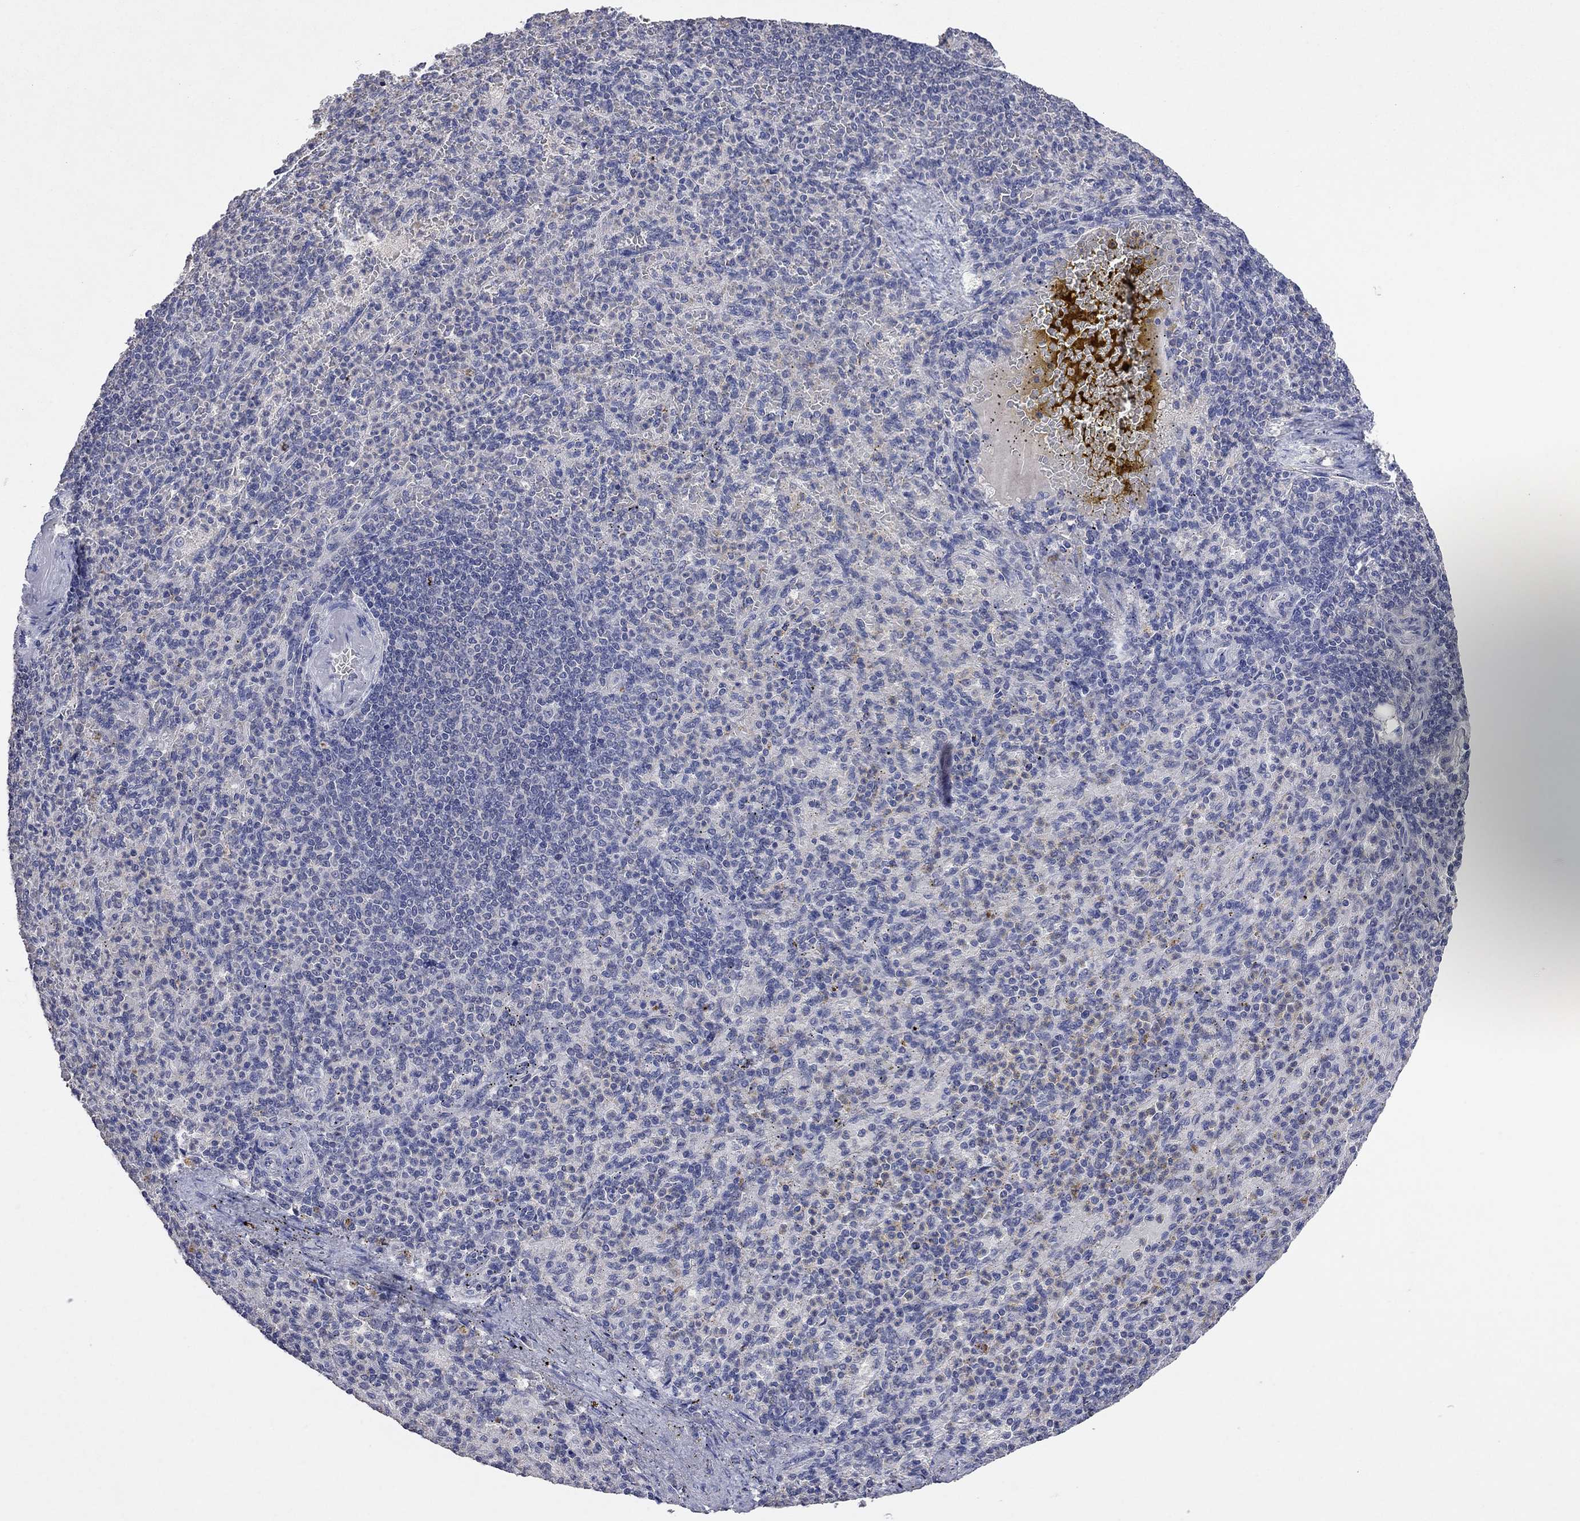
{"staining": {"intensity": "negative", "quantity": "none", "location": "none"}, "tissue": "spleen", "cell_type": "Cells in red pulp", "image_type": "normal", "snomed": [{"axis": "morphology", "description": "Normal tissue, NOS"}, {"axis": "topography", "description": "Spleen"}], "caption": "An IHC micrograph of benign spleen is shown. There is no staining in cells in red pulp of spleen. (DAB (3,3'-diaminobenzidine) immunohistochemistry with hematoxylin counter stain).", "gene": "MMP13", "patient": {"sex": "female", "age": 74}}